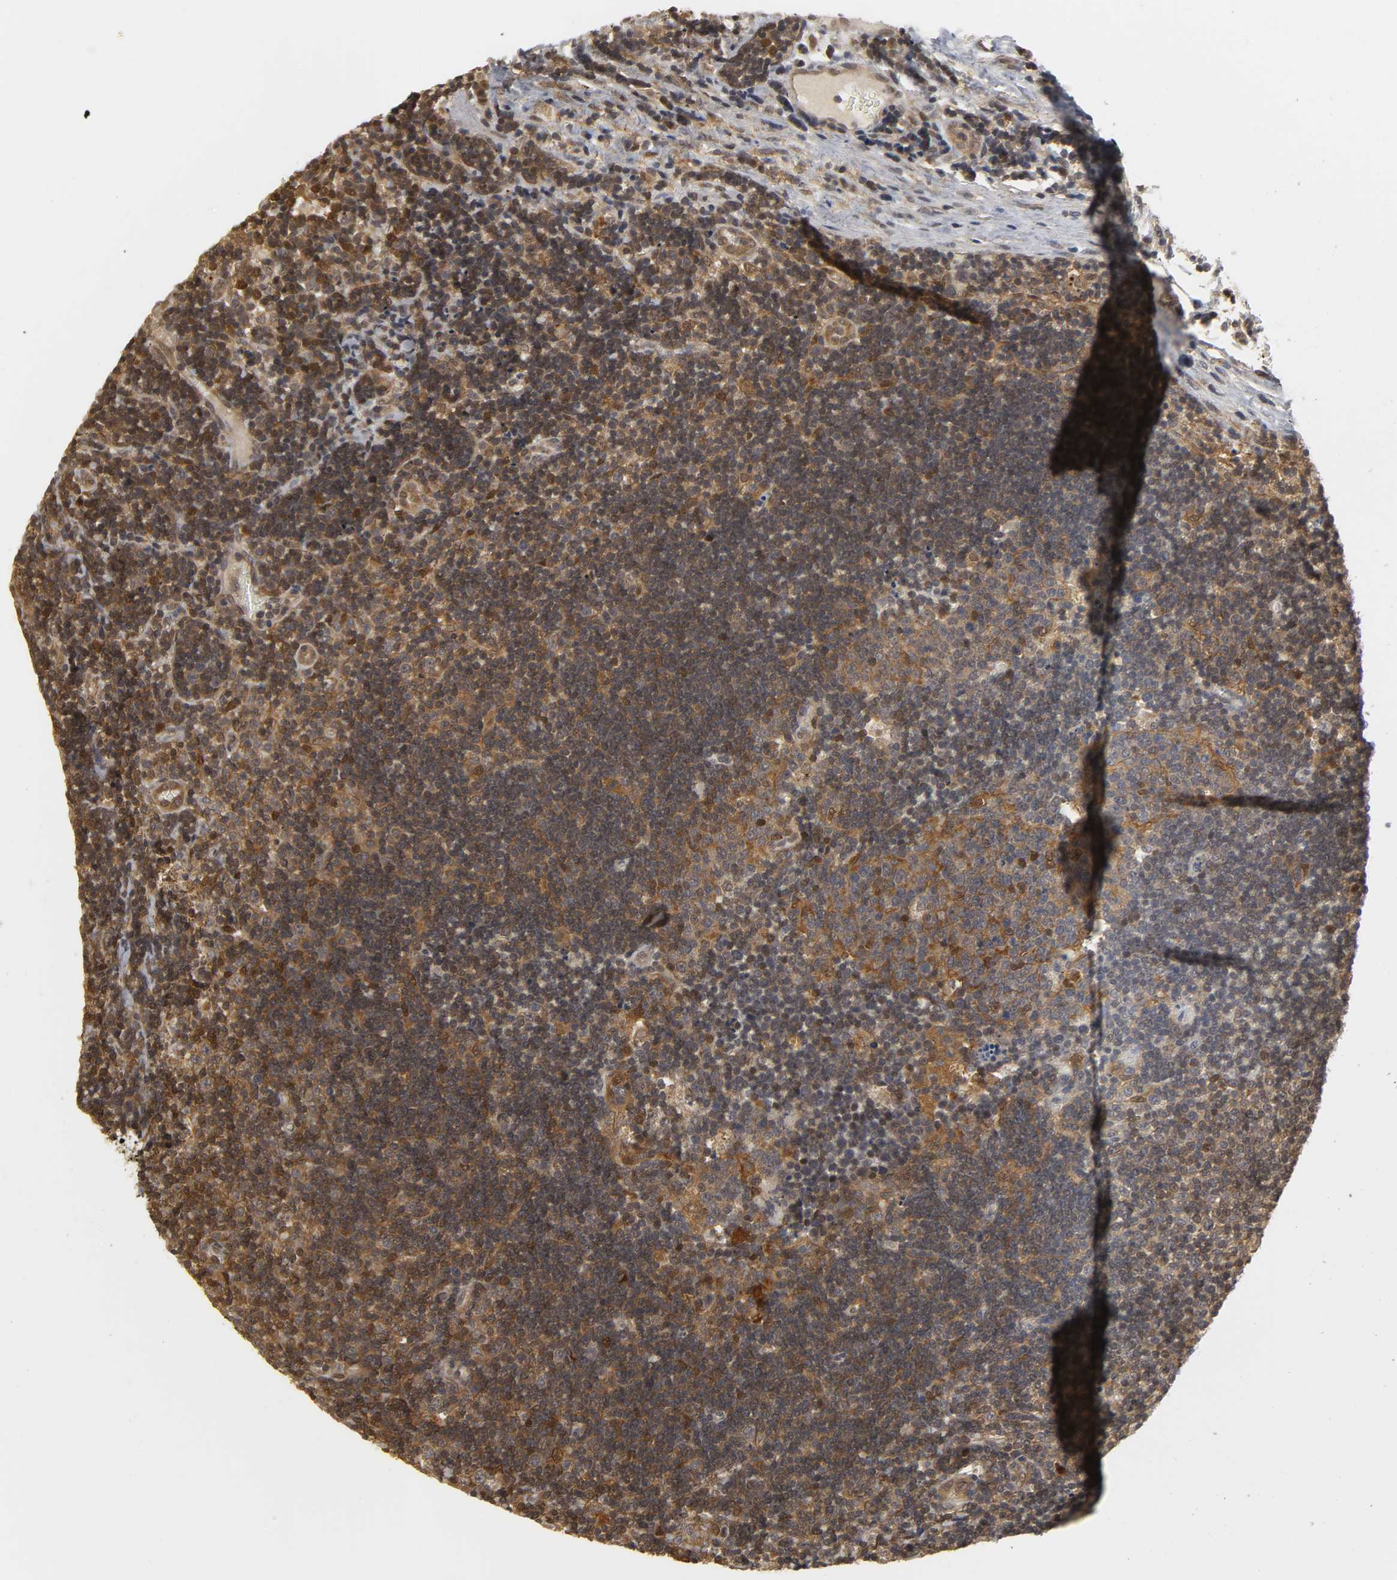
{"staining": {"intensity": "moderate", "quantity": "25%-75%", "location": "cytoplasmic/membranous,nuclear"}, "tissue": "lymph node", "cell_type": "Germinal center cells", "image_type": "normal", "snomed": [{"axis": "morphology", "description": "Normal tissue, NOS"}, {"axis": "topography", "description": "Lymph node"}, {"axis": "topography", "description": "Salivary gland"}], "caption": "Benign lymph node displays moderate cytoplasmic/membranous,nuclear expression in about 25%-75% of germinal center cells, visualized by immunohistochemistry. (DAB = brown stain, brightfield microscopy at high magnification).", "gene": "PARK7", "patient": {"sex": "male", "age": 8}}